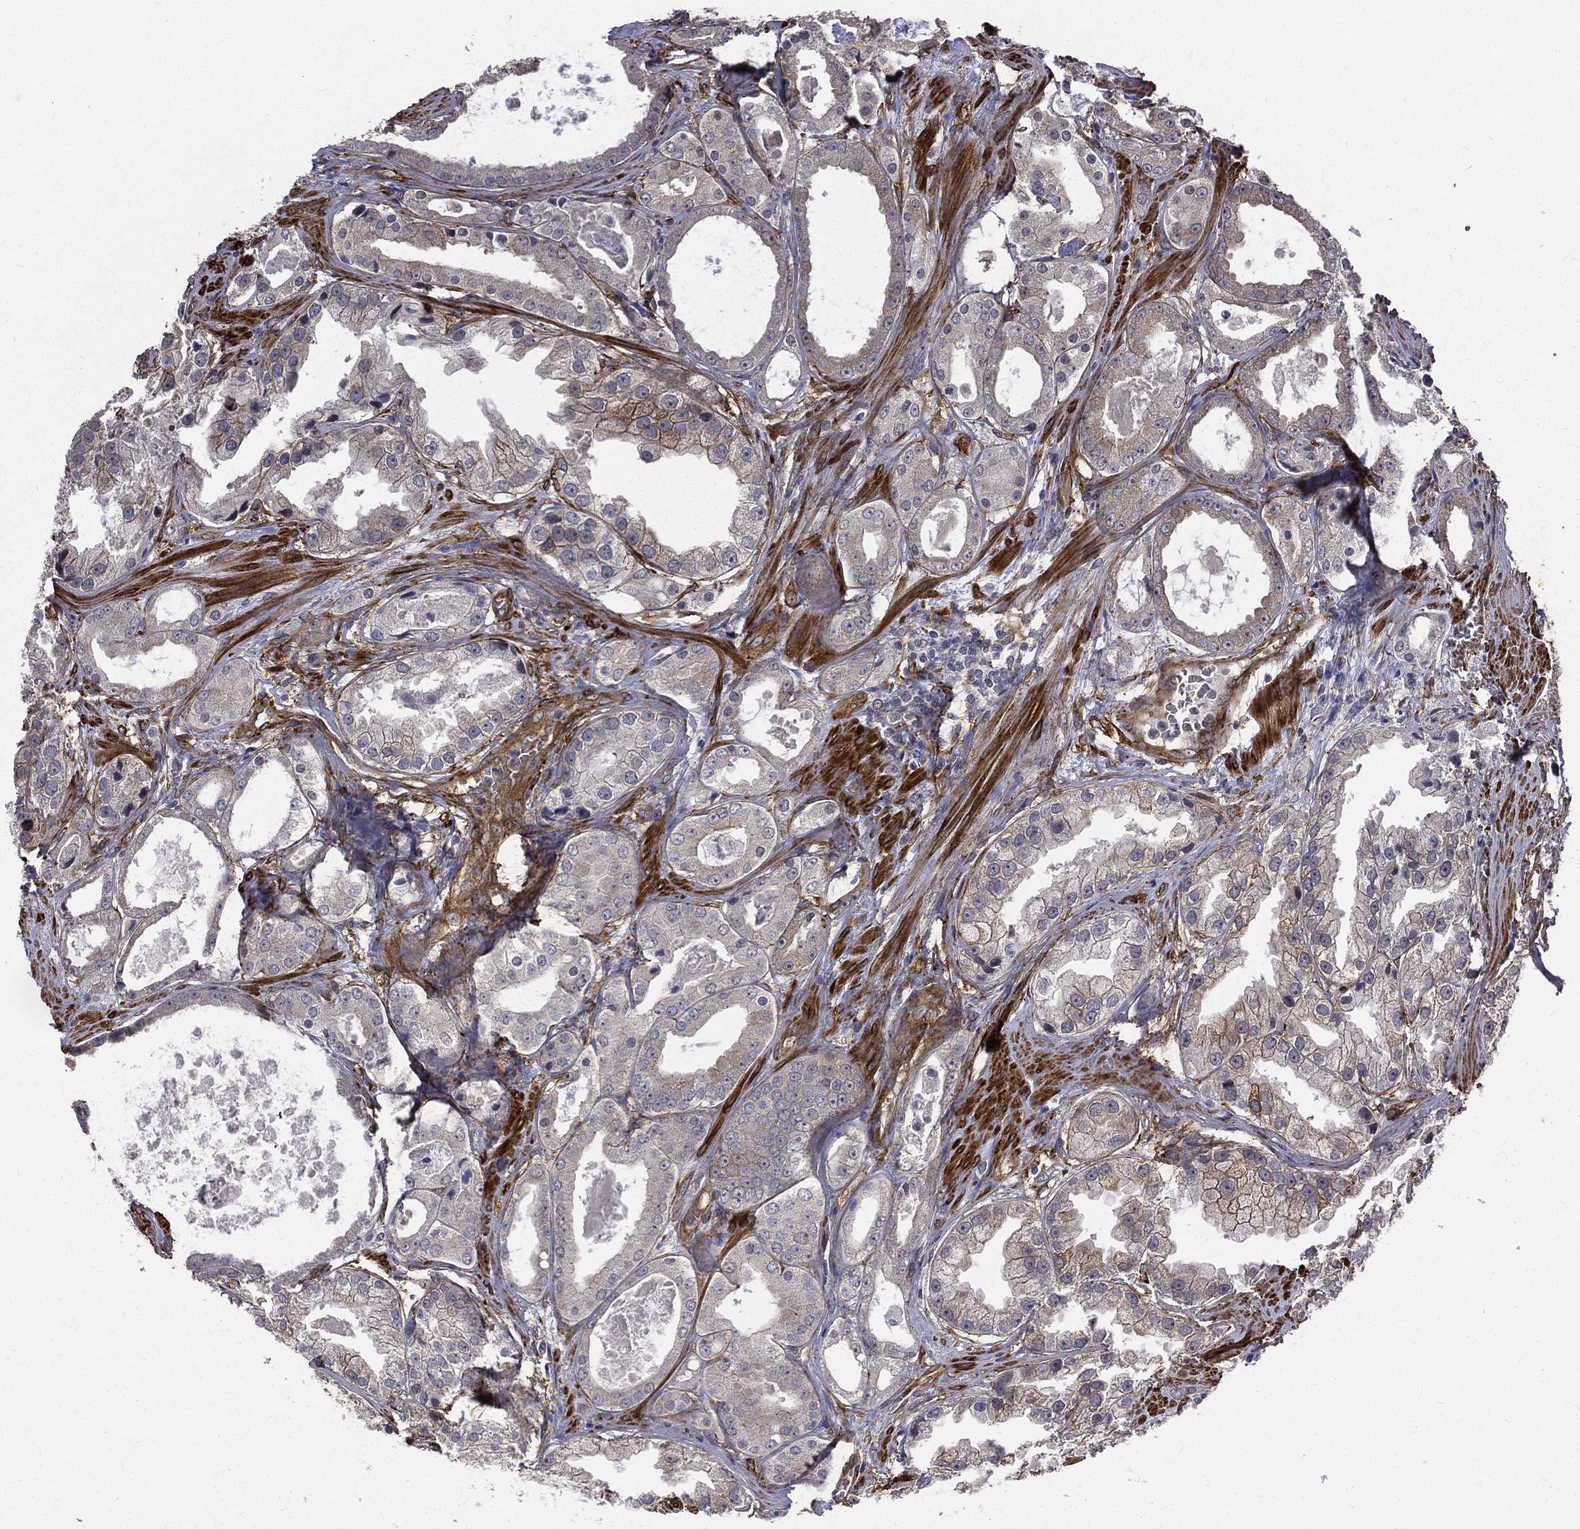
{"staining": {"intensity": "negative", "quantity": "none", "location": "none"}, "tissue": "prostate cancer", "cell_type": "Tumor cells", "image_type": "cancer", "snomed": [{"axis": "morphology", "description": "Adenocarcinoma, NOS"}, {"axis": "topography", "description": "Prostate"}], "caption": "Immunohistochemistry histopathology image of prostate cancer stained for a protein (brown), which exhibits no positivity in tumor cells.", "gene": "PPFIBP1", "patient": {"sex": "male", "age": 61}}